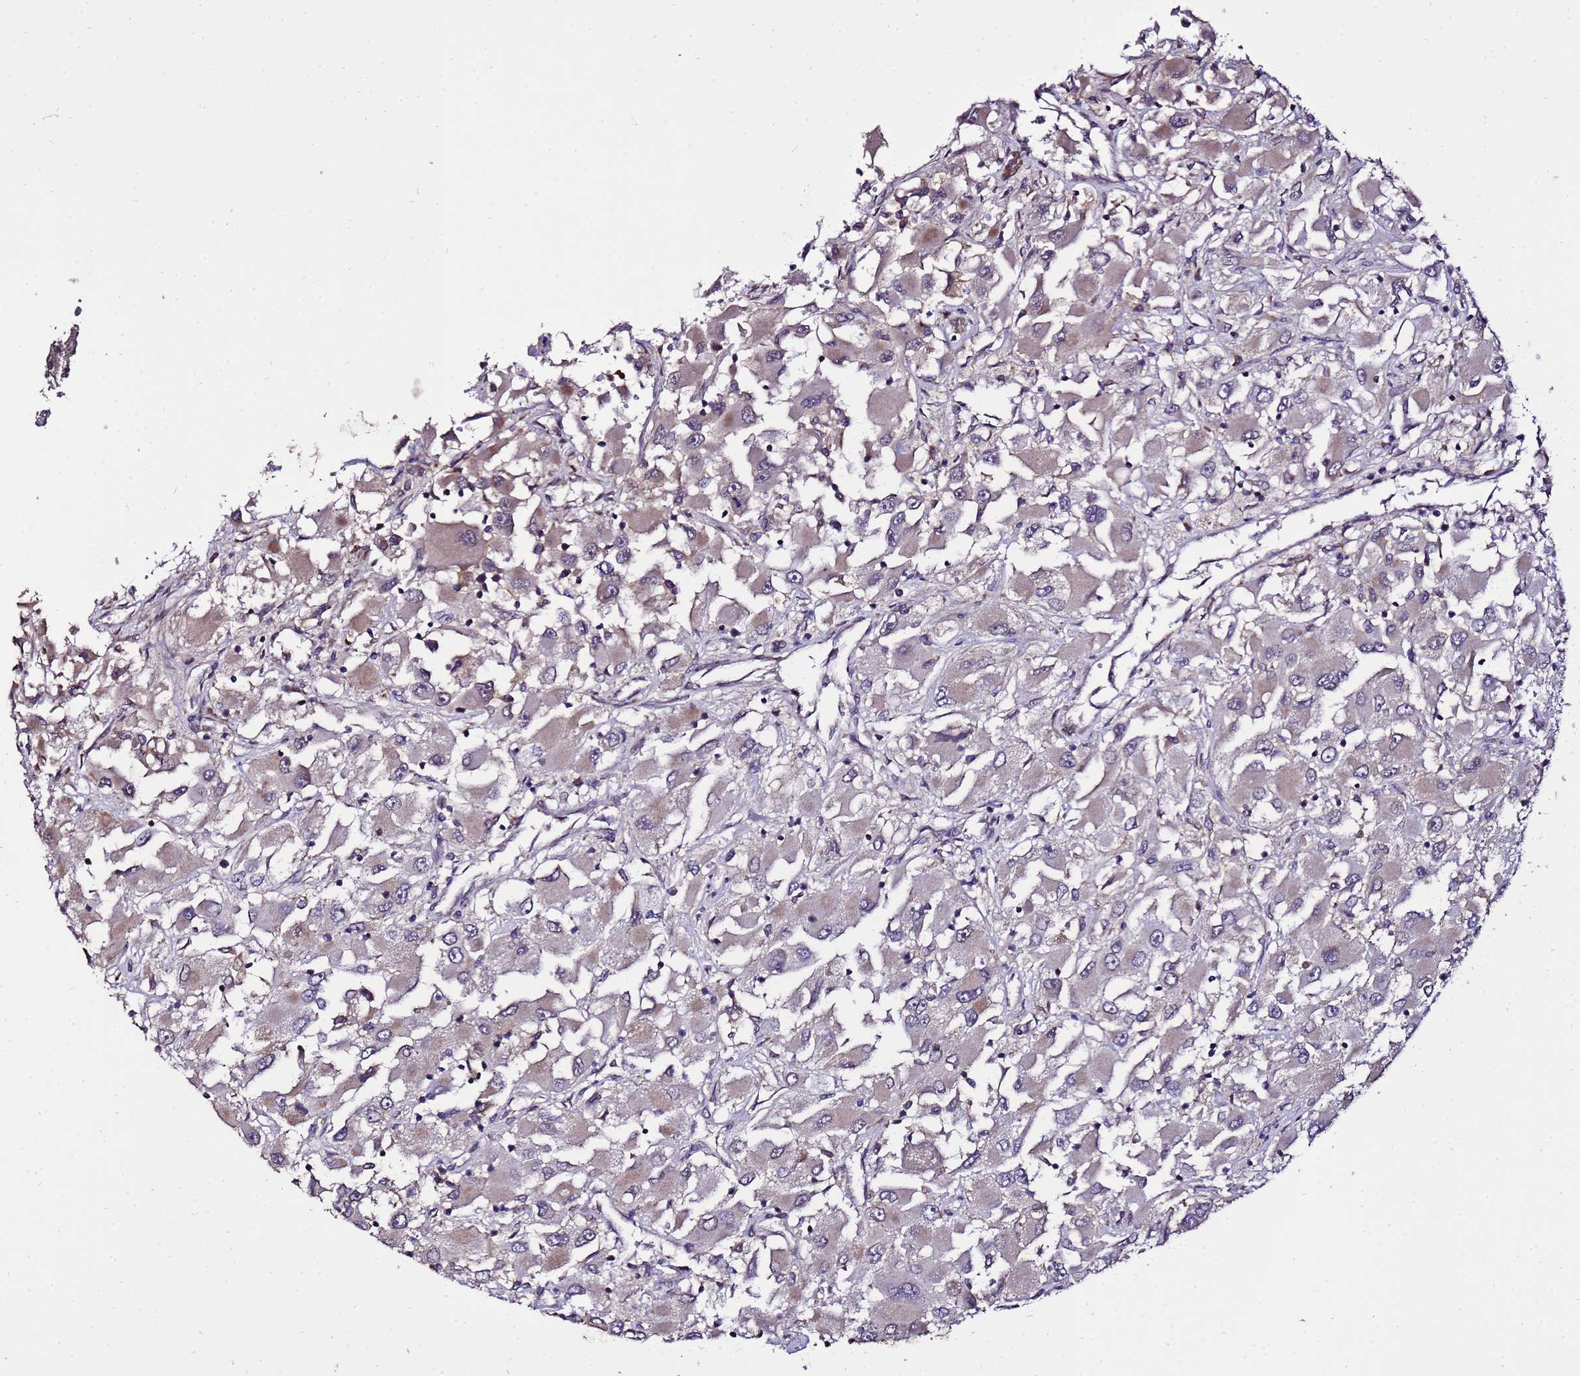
{"staining": {"intensity": "weak", "quantity": "25%-75%", "location": "cytoplasmic/membranous"}, "tissue": "renal cancer", "cell_type": "Tumor cells", "image_type": "cancer", "snomed": [{"axis": "morphology", "description": "Adenocarcinoma, NOS"}, {"axis": "topography", "description": "Kidney"}], "caption": "Renal cancer stained with a protein marker shows weak staining in tumor cells.", "gene": "ZNF329", "patient": {"sex": "female", "age": 52}}